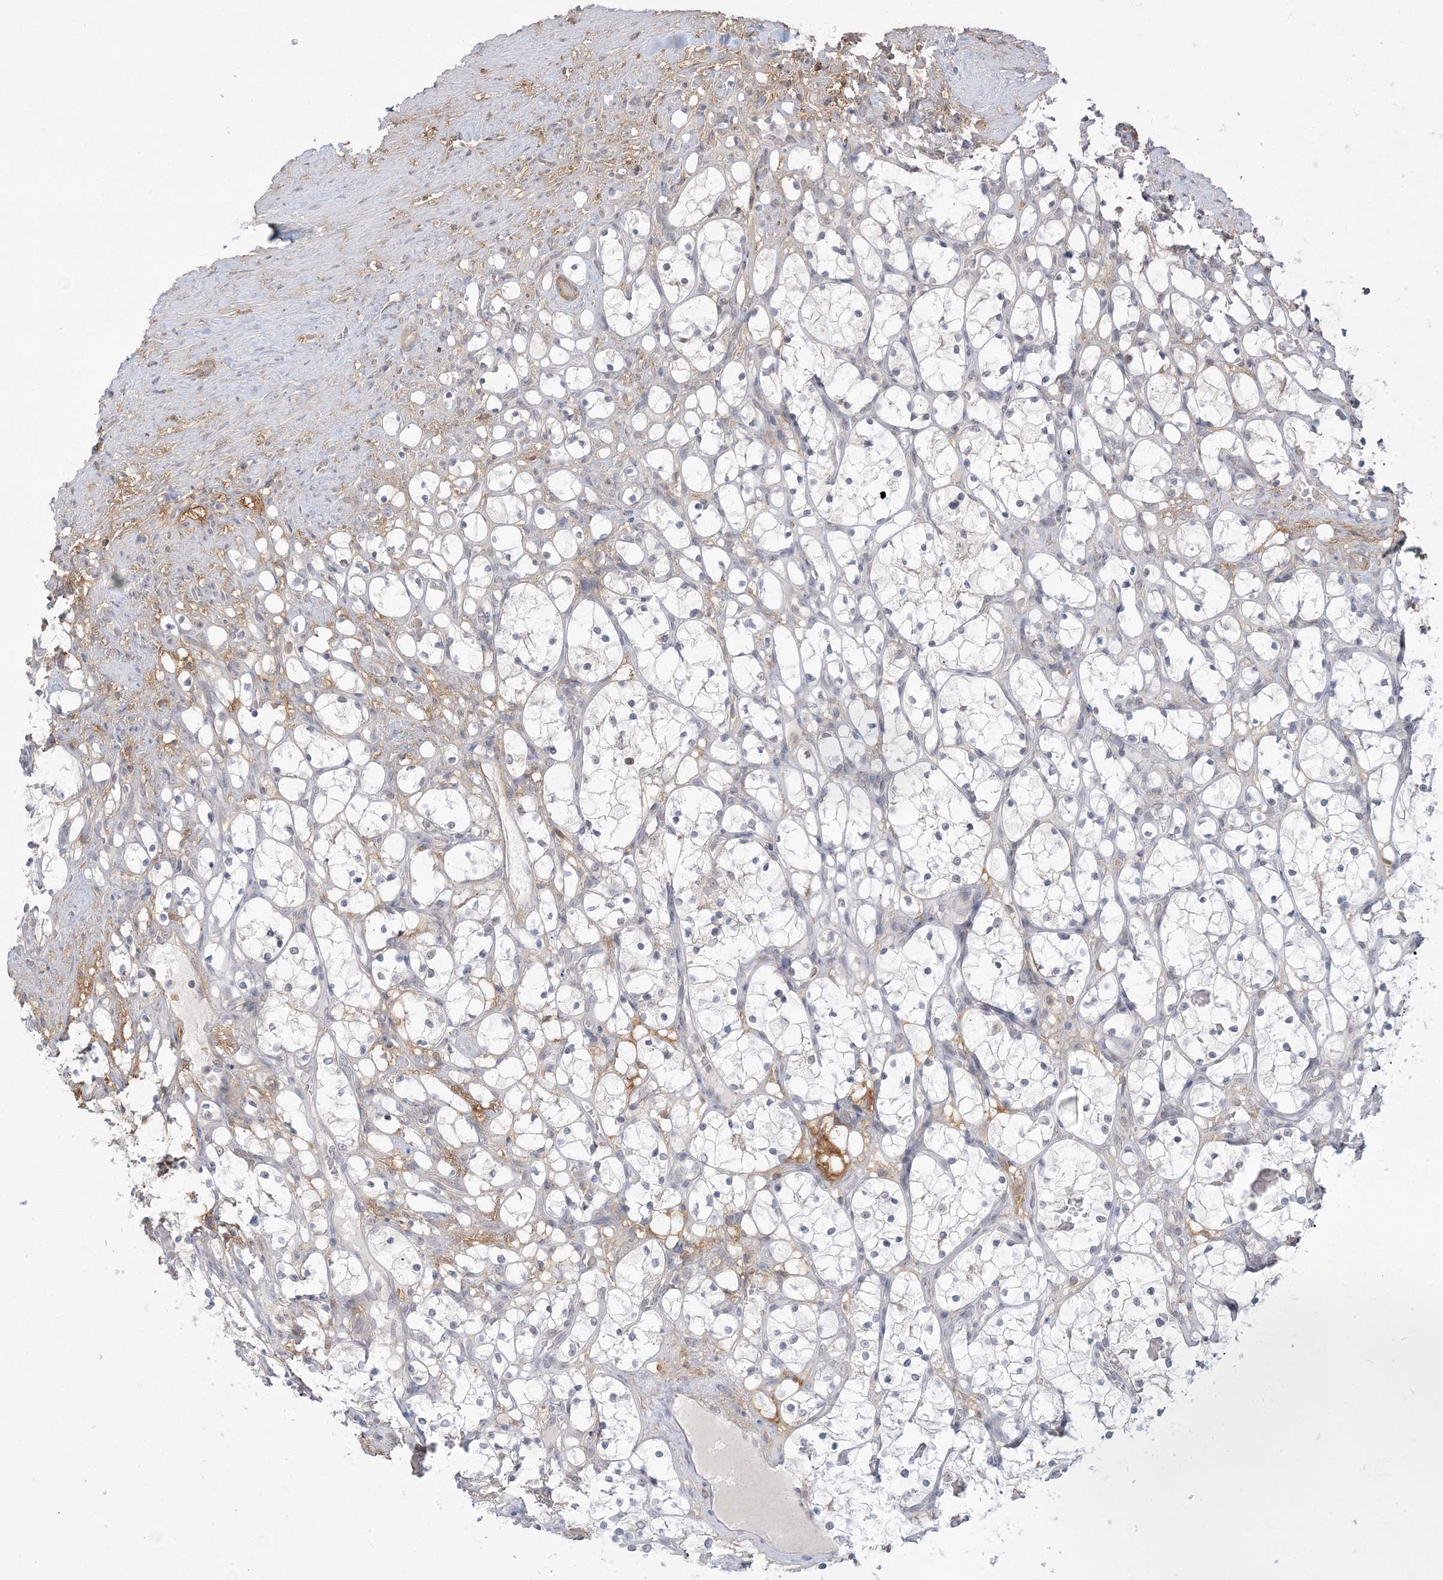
{"staining": {"intensity": "negative", "quantity": "none", "location": "none"}, "tissue": "renal cancer", "cell_type": "Tumor cells", "image_type": "cancer", "snomed": [{"axis": "morphology", "description": "Adenocarcinoma, NOS"}, {"axis": "topography", "description": "Kidney"}], "caption": "Tumor cells are negative for protein expression in human adenocarcinoma (renal).", "gene": "ANKS1A", "patient": {"sex": "female", "age": 69}}